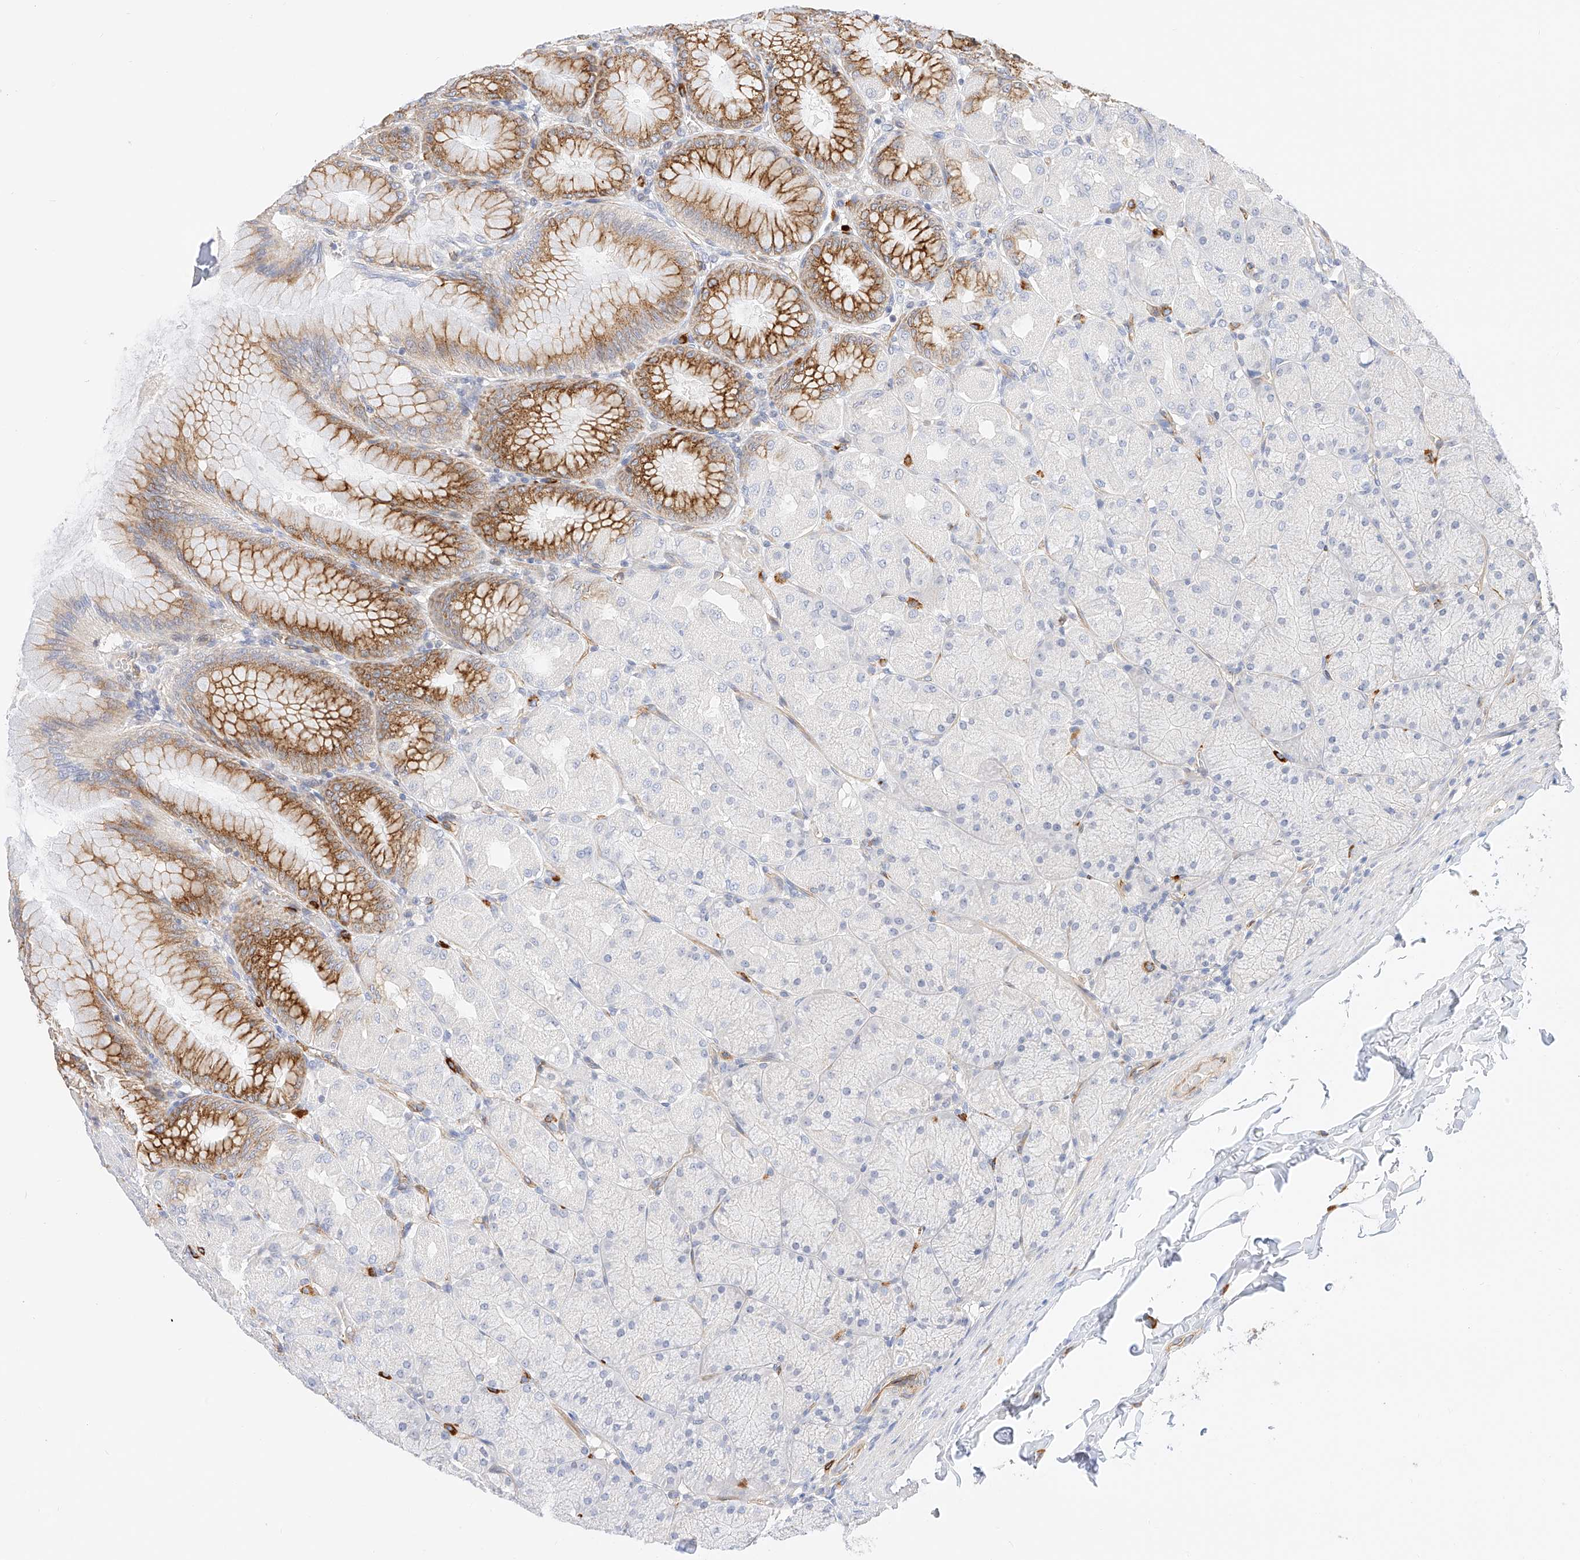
{"staining": {"intensity": "moderate", "quantity": "25%-75%", "location": "cytoplasmic/membranous"}, "tissue": "stomach", "cell_type": "Glandular cells", "image_type": "normal", "snomed": [{"axis": "morphology", "description": "Normal tissue, NOS"}, {"axis": "topography", "description": "Stomach, upper"}], "caption": "Stomach was stained to show a protein in brown. There is medium levels of moderate cytoplasmic/membranous staining in about 25%-75% of glandular cells.", "gene": "CDCP2", "patient": {"sex": "female", "age": 56}}